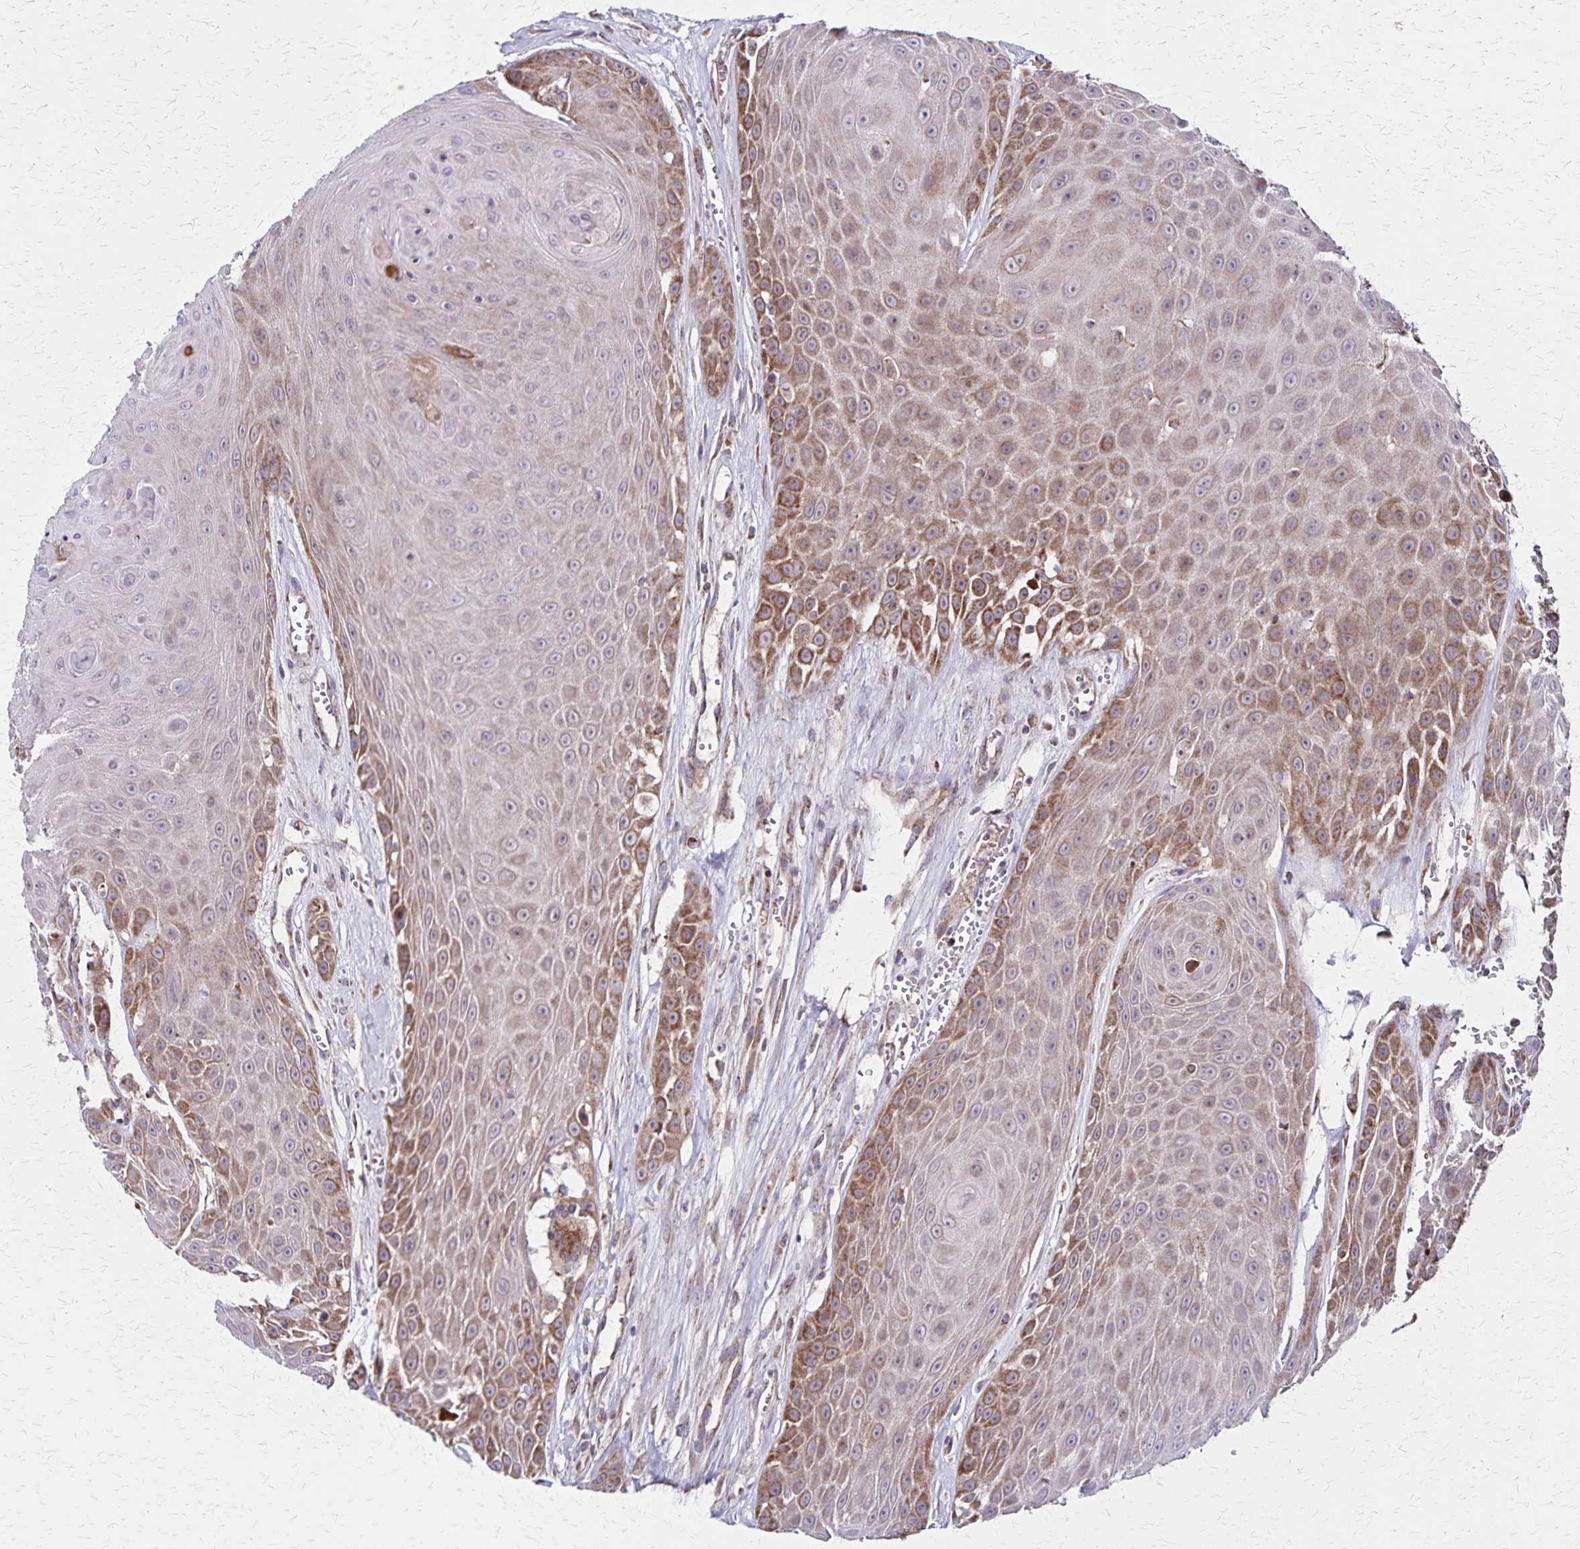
{"staining": {"intensity": "moderate", "quantity": "25%-75%", "location": "cytoplasmic/membranous"}, "tissue": "head and neck cancer", "cell_type": "Tumor cells", "image_type": "cancer", "snomed": [{"axis": "morphology", "description": "Squamous cell carcinoma, NOS"}, {"axis": "topography", "description": "Oral tissue"}, {"axis": "topography", "description": "Head-Neck"}], "caption": "Tumor cells demonstrate medium levels of moderate cytoplasmic/membranous expression in about 25%-75% of cells in head and neck cancer (squamous cell carcinoma). (brown staining indicates protein expression, while blue staining denotes nuclei).", "gene": "NFS1", "patient": {"sex": "male", "age": 81}}